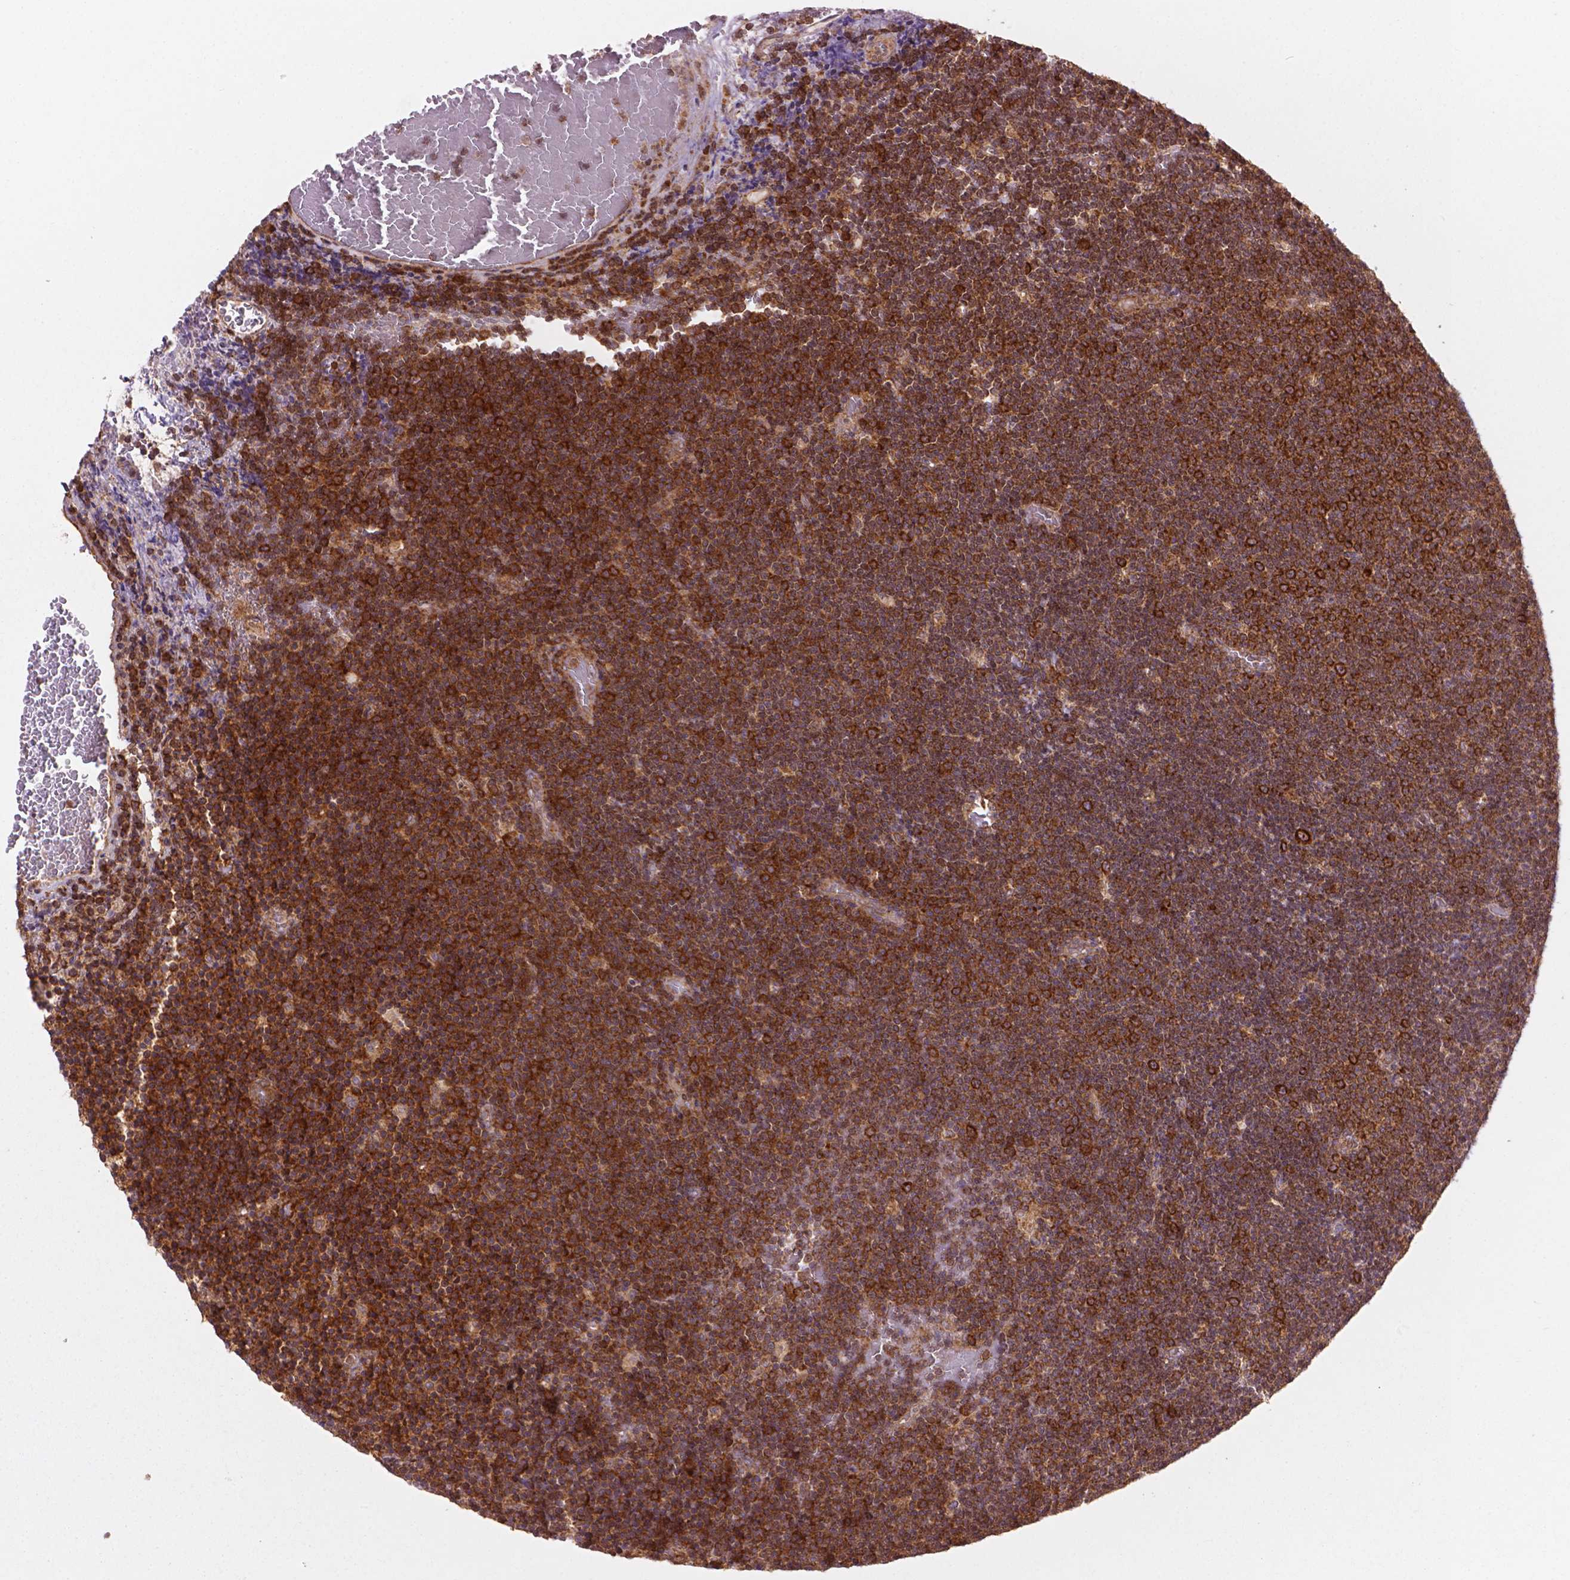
{"staining": {"intensity": "strong", "quantity": ">75%", "location": "cytoplasmic/membranous"}, "tissue": "lymphoma", "cell_type": "Tumor cells", "image_type": "cancer", "snomed": [{"axis": "morphology", "description": "Malignant lymphoma, non-Hodgkin's type, Low grade"}, {"axis": "topography", "description": "Brain"}], "caption": "Strong cytoplasmic/membranous positivity for a protein is identified in about >75% of tumor cells of malignant lymphoma, non-Hodgkin's type (low-grade) using immunohistochemistry.", "gene": "VARS2", "patient": {"sex": "female", "age": 66}}